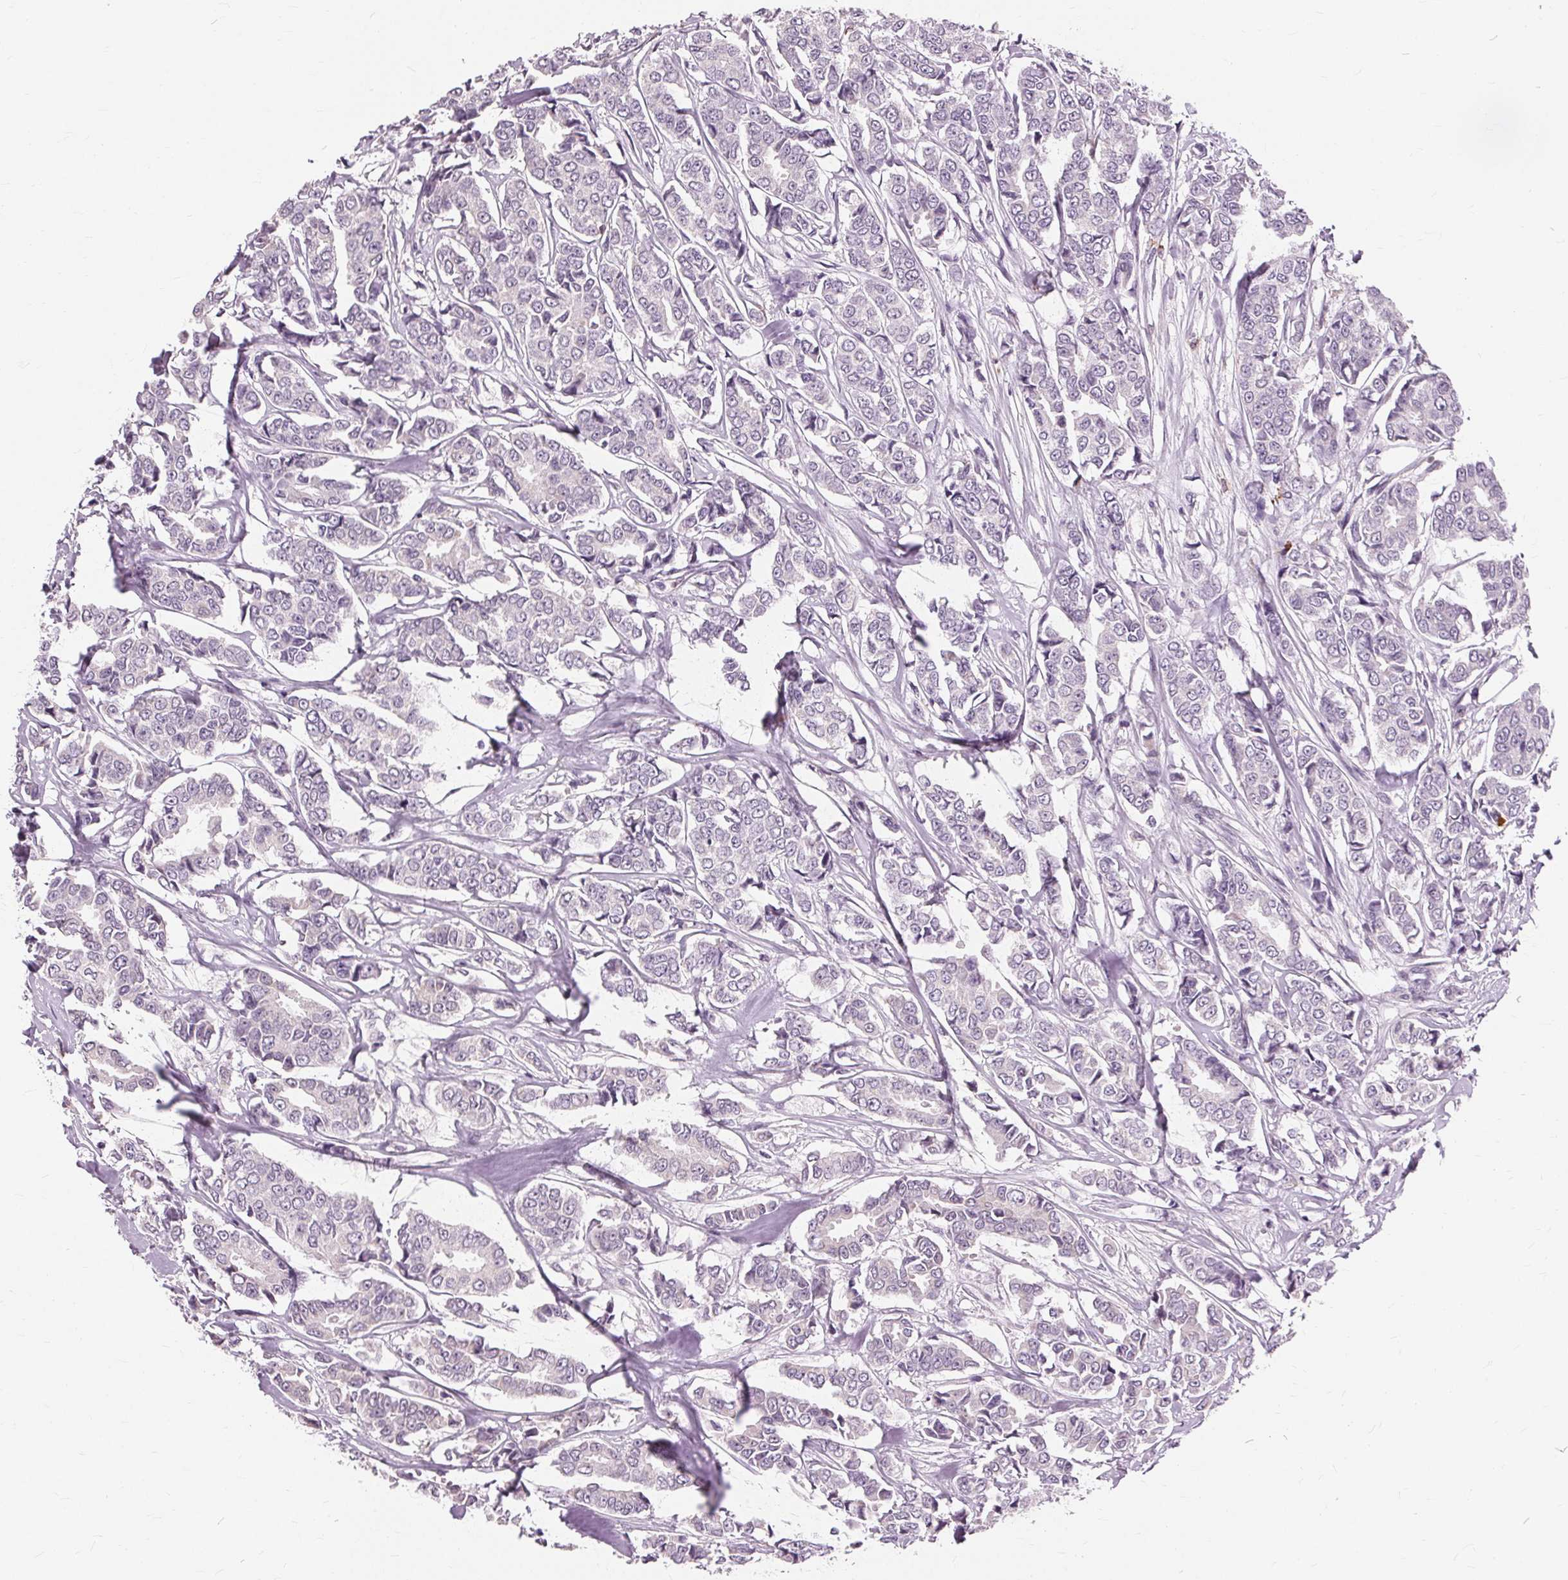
{"staining": {"intensity": "negative", "quantity": "none", "location": "none"}, "tissue": "breast cancer", "cell_type": "Tumor cells", "image_type": "cancer", "snomed": [{"axis": "morphology", "description": "Duct carcinoma"}, {"axis": "topography", "description": "Breast"}], "caption": "The micrograph reveals no staining of tumor cells in infiltrating ductal carcinoma (breast).", "gene": "SIGLEC6", "patient": {"sex": "female", "age": 94}}